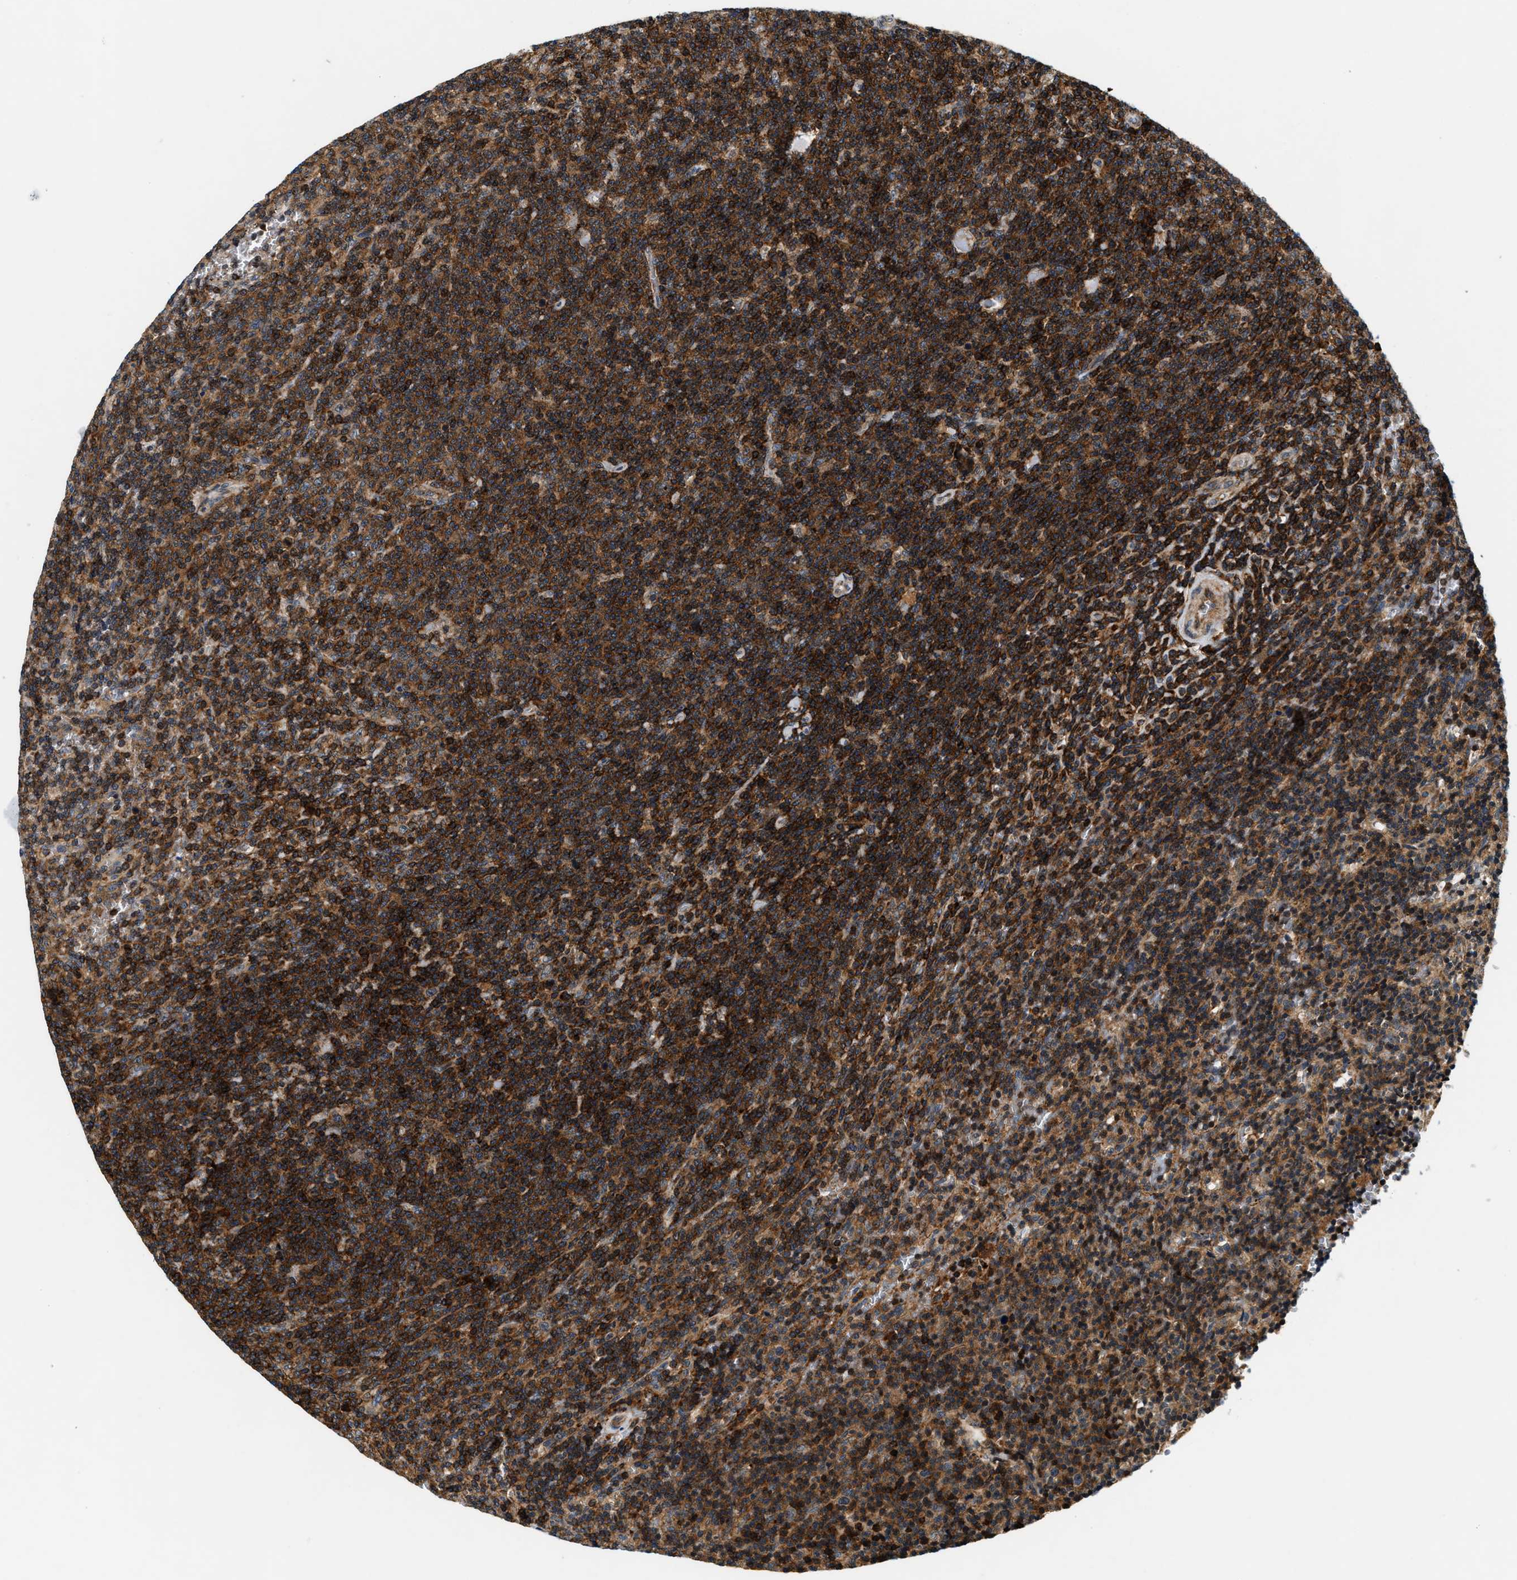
{"staining": {"intensity": "strong", "quantity": ">75%", "location": "cytoplasmic/membranous"}, "tissue": "lymphoma", "cell_type": "Tumor cells", "image_type": "cancer", "snomed": [{"axis": "morphology", "description": "Malignant lymphoma, non-Hodgkin's type, Low grade"}, {"axis": "topography", "description": "Spleen"}], "caption": "Protein staining by immunohistochemistry (IHC) reveals strong cytoplasmic/membranous positivity in about >75% of tumor cells in lymphoma.", "gene": "SAMD9", "patient": {"sex": "female", "age": 50}}